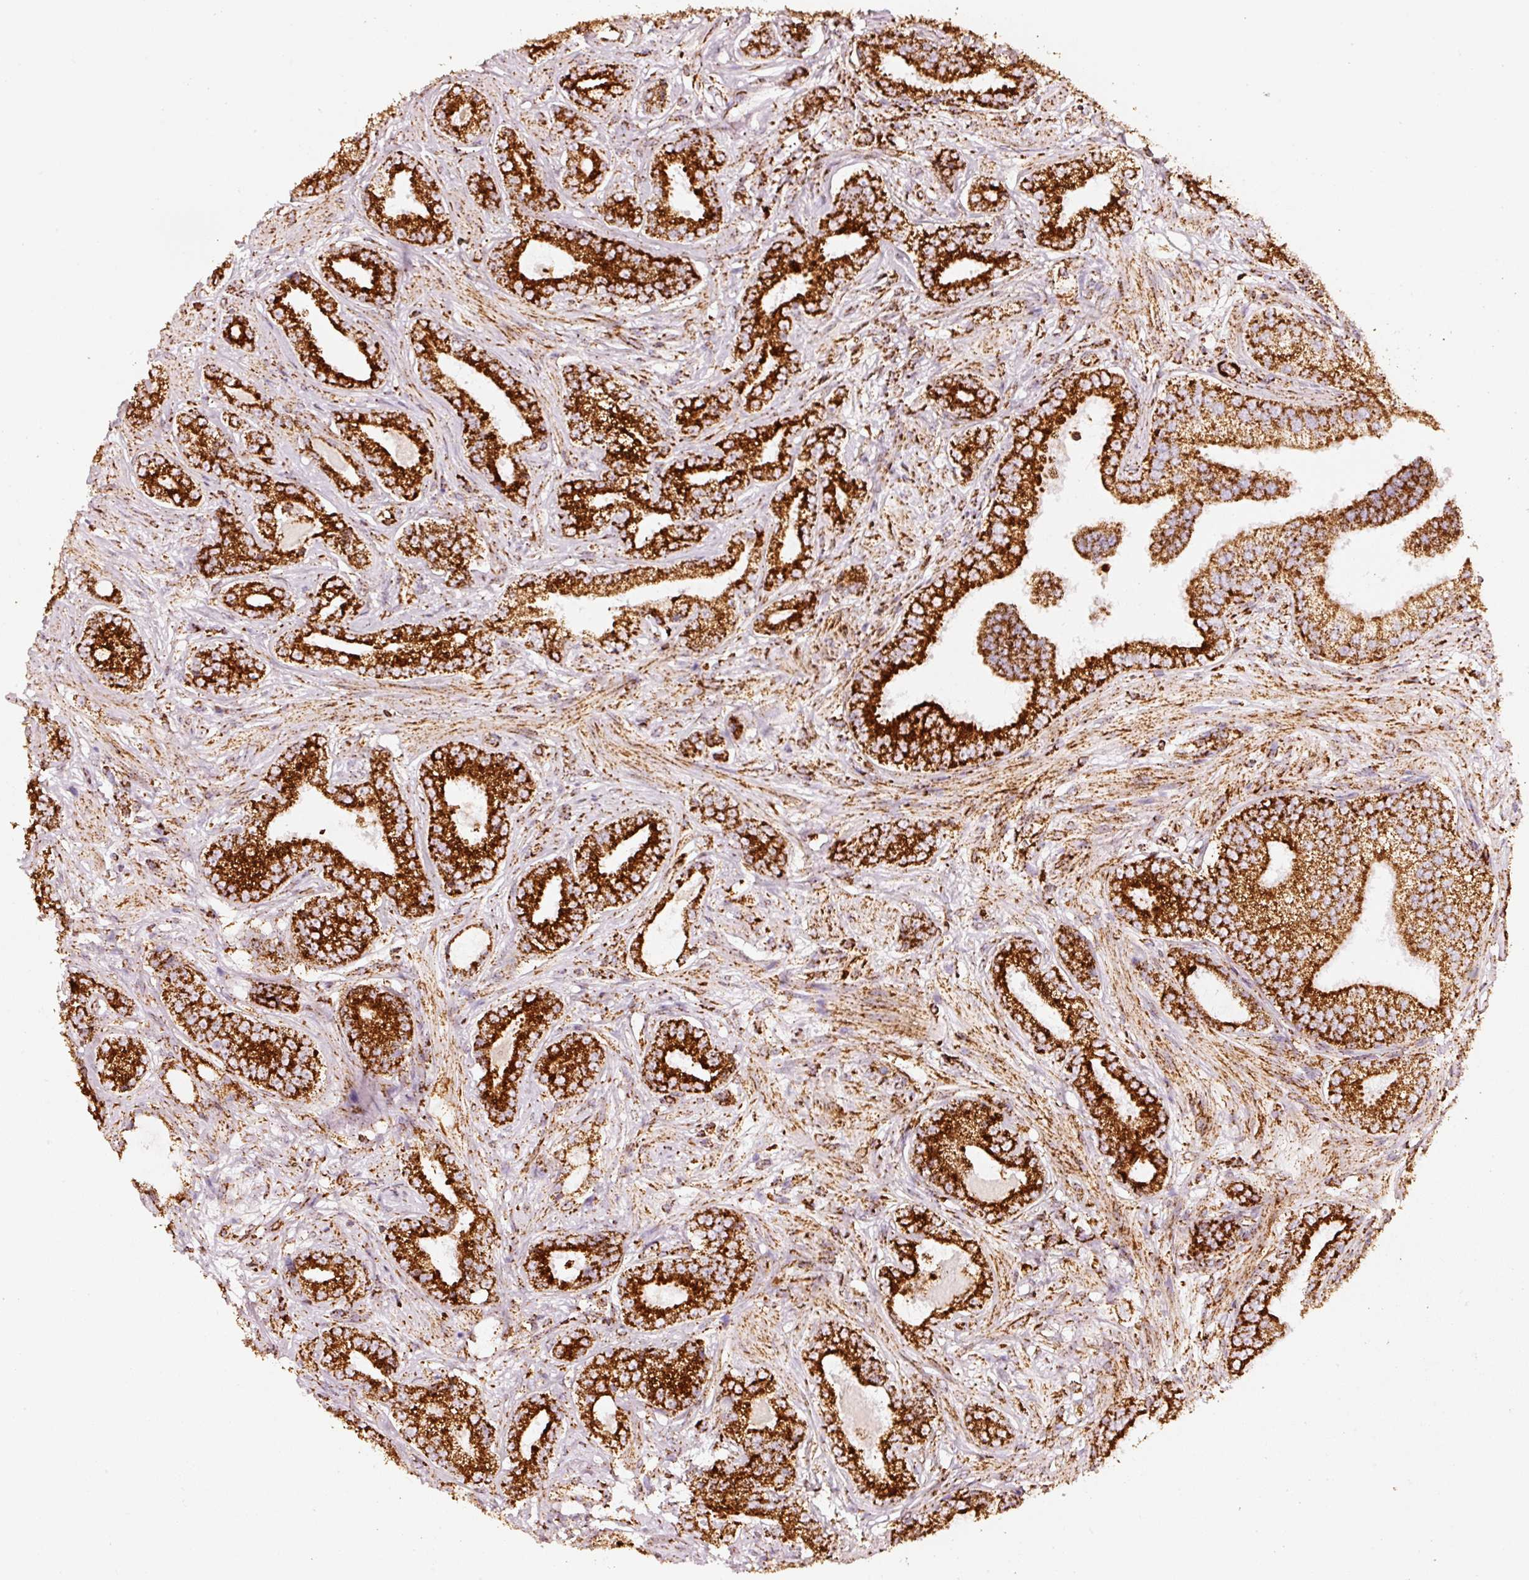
{"staining": {"intensity": "strong", "quantity": ">75%", "location": "cytoplasmic/membranous"}, "tissue": "prostate cancer", "cell_type": "Tumor cells", "image_type": "cancer", "snomed": [{"axis": "morphology", "description": "Adenocarcinoma, Low grade"}, {"axis": "topography", "description": "Prostate"}], "caption": "Brown immunohistochemical staining in human prostate cancer (adenocarcinoma (low-grade)) shows strong cytoplasmic/membranous staining in approximately >75% of tumor cells.", "gene": "UQCRC1", "patient": {"sex": "male", "age": 61}}